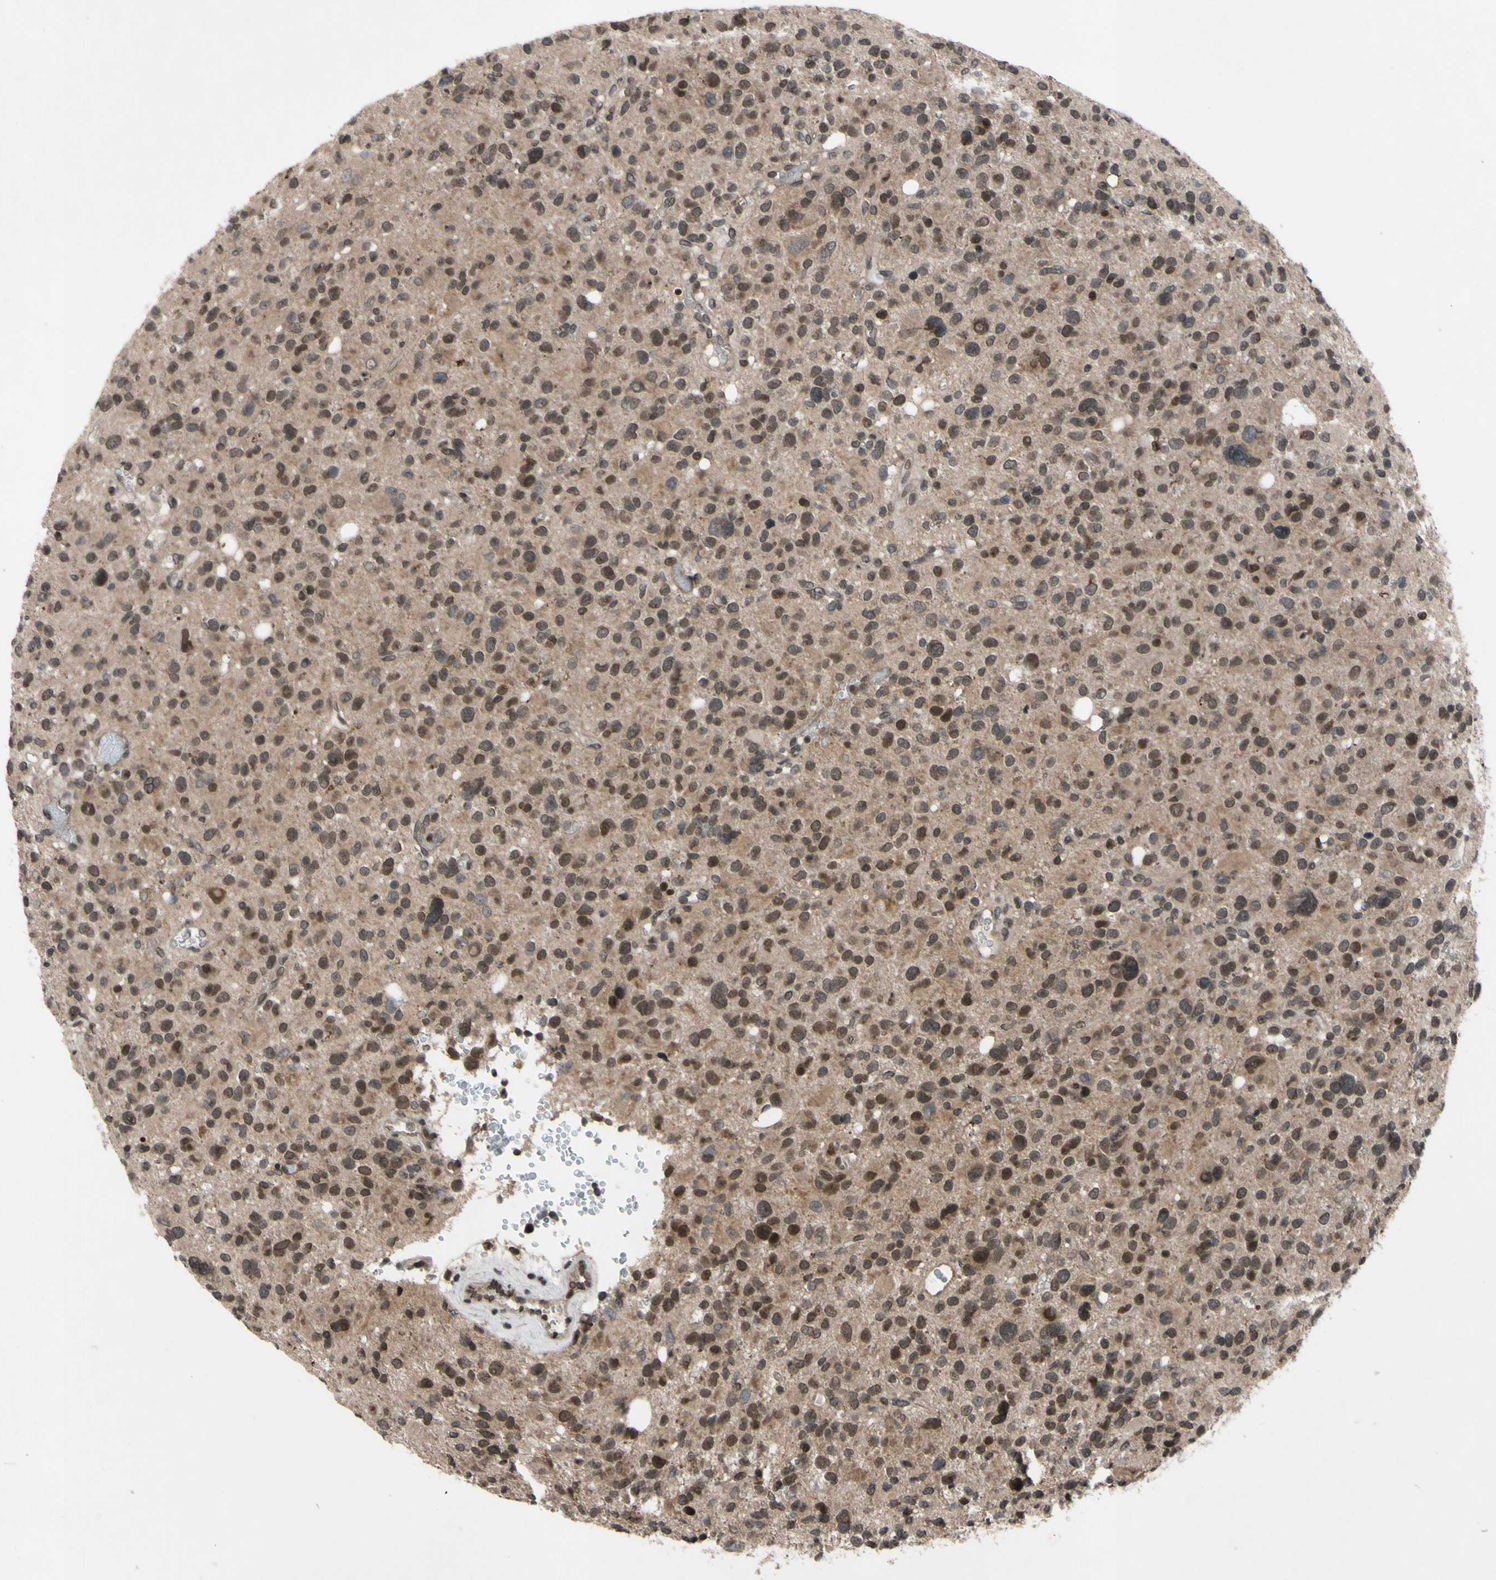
{"staining": {"intensity": "strong", "quantity": "<25%", "location": "nuclear"}, "tissue": "glioma", "cell_type": "Tumor cells", "image_type": "cancer", "snomed": [{"axis": "morphology", "description": "Glioma, malignant, High grade"}, {"axis": "topography", "description": "Brain"}], "caption": "Protein expression analysis of glioma displays strong nuclear staining in approximately <25% of tumor cells.", "gene": "XPO1", "patient": {"sex": "male", "age": 48}}